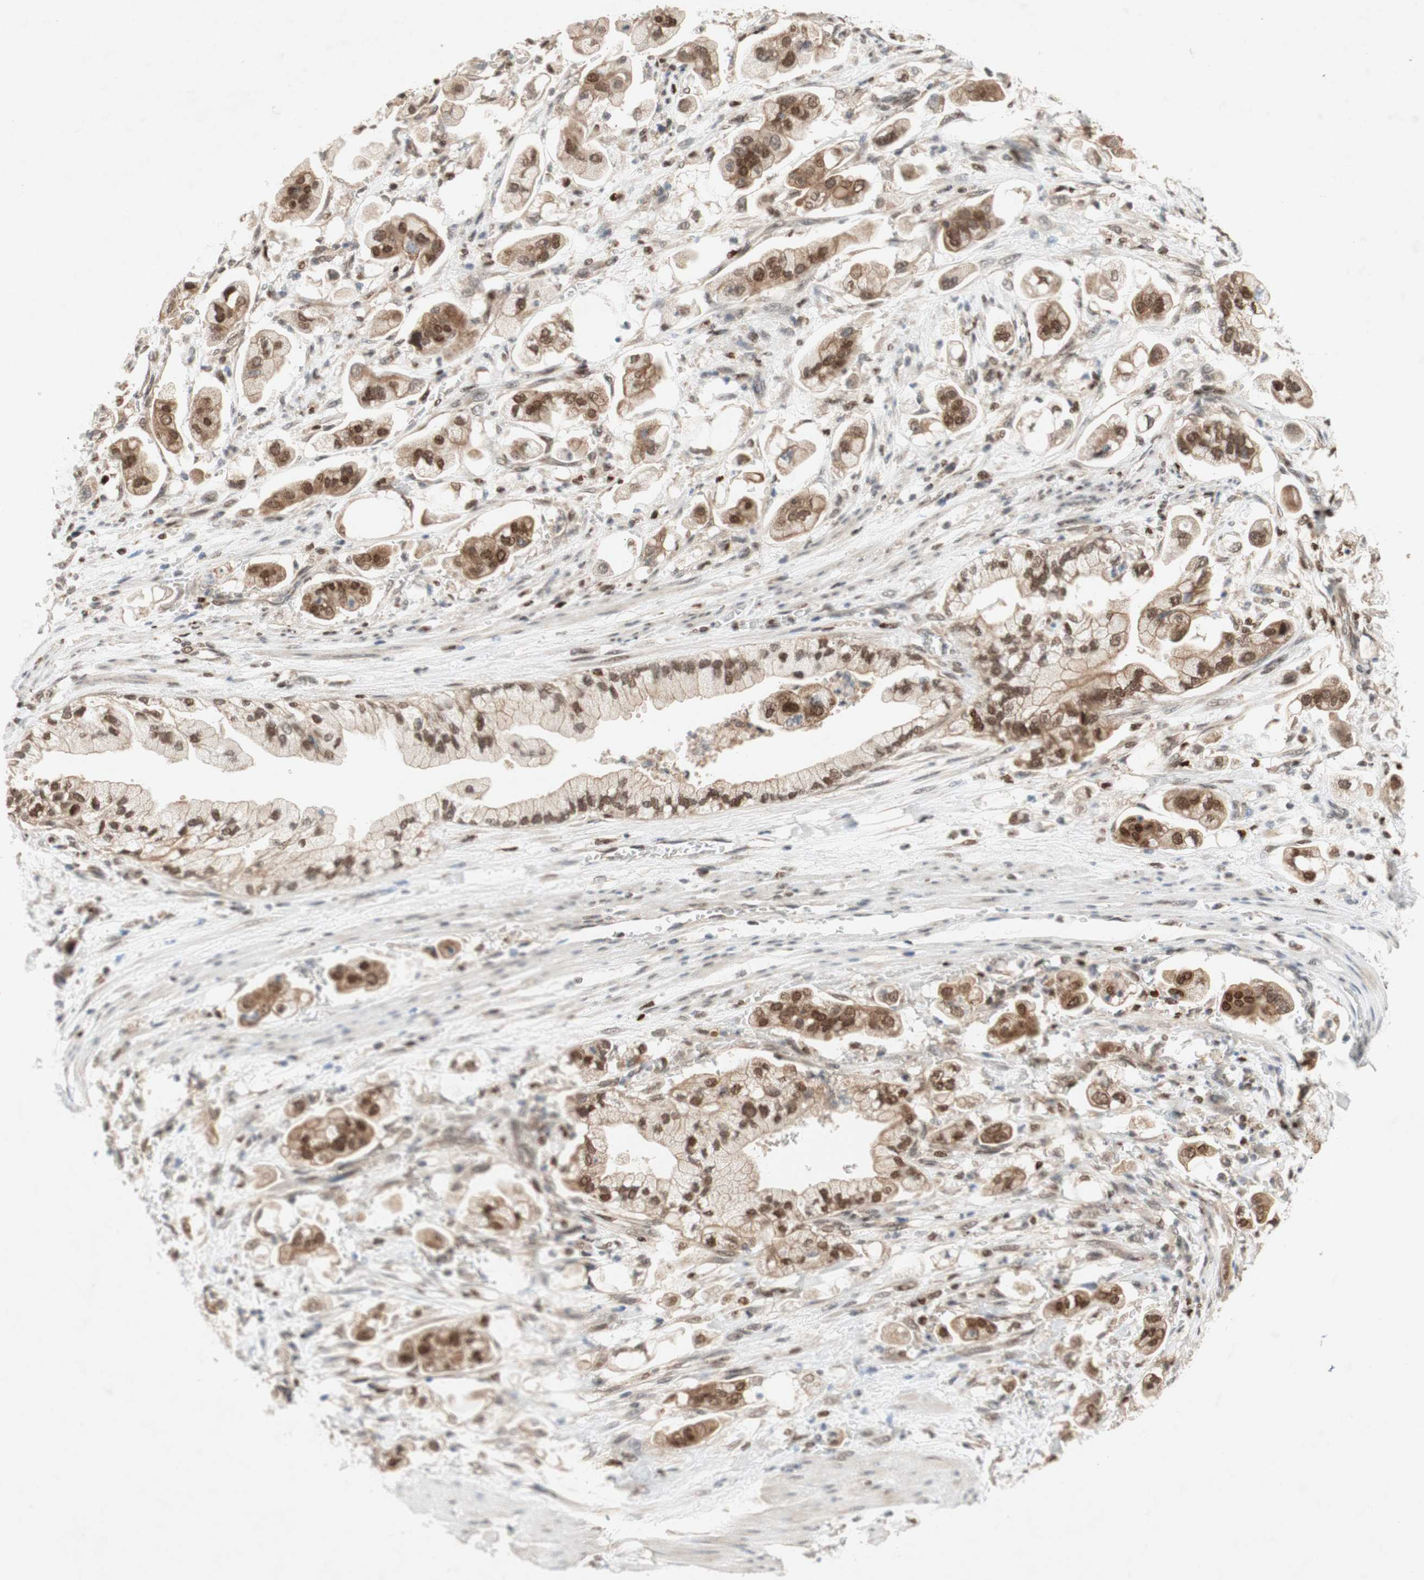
{"staining": {"intensity": "moderate", "quantity": ">75%", "location": "cytoplasmic/membranous,nuclear"}, "tissue": "stomach cancer", "cell_type": "Tumor cells", "image_type": "cancer", "snomed": [{"axis": "morphology", "description": "Adenocarcinoma, NOS"}, {"axis": "topography", "description": "Stomach"}], "caption": "Stomach cancer (adenocarcinoma) stained with a brown dye displays moderate cytoplasmic/membranous and nuclear positive expression in about >75% of tumor cells.", "gene": "DNMT3A", "patient": {"sex": "male", "age": 62}}